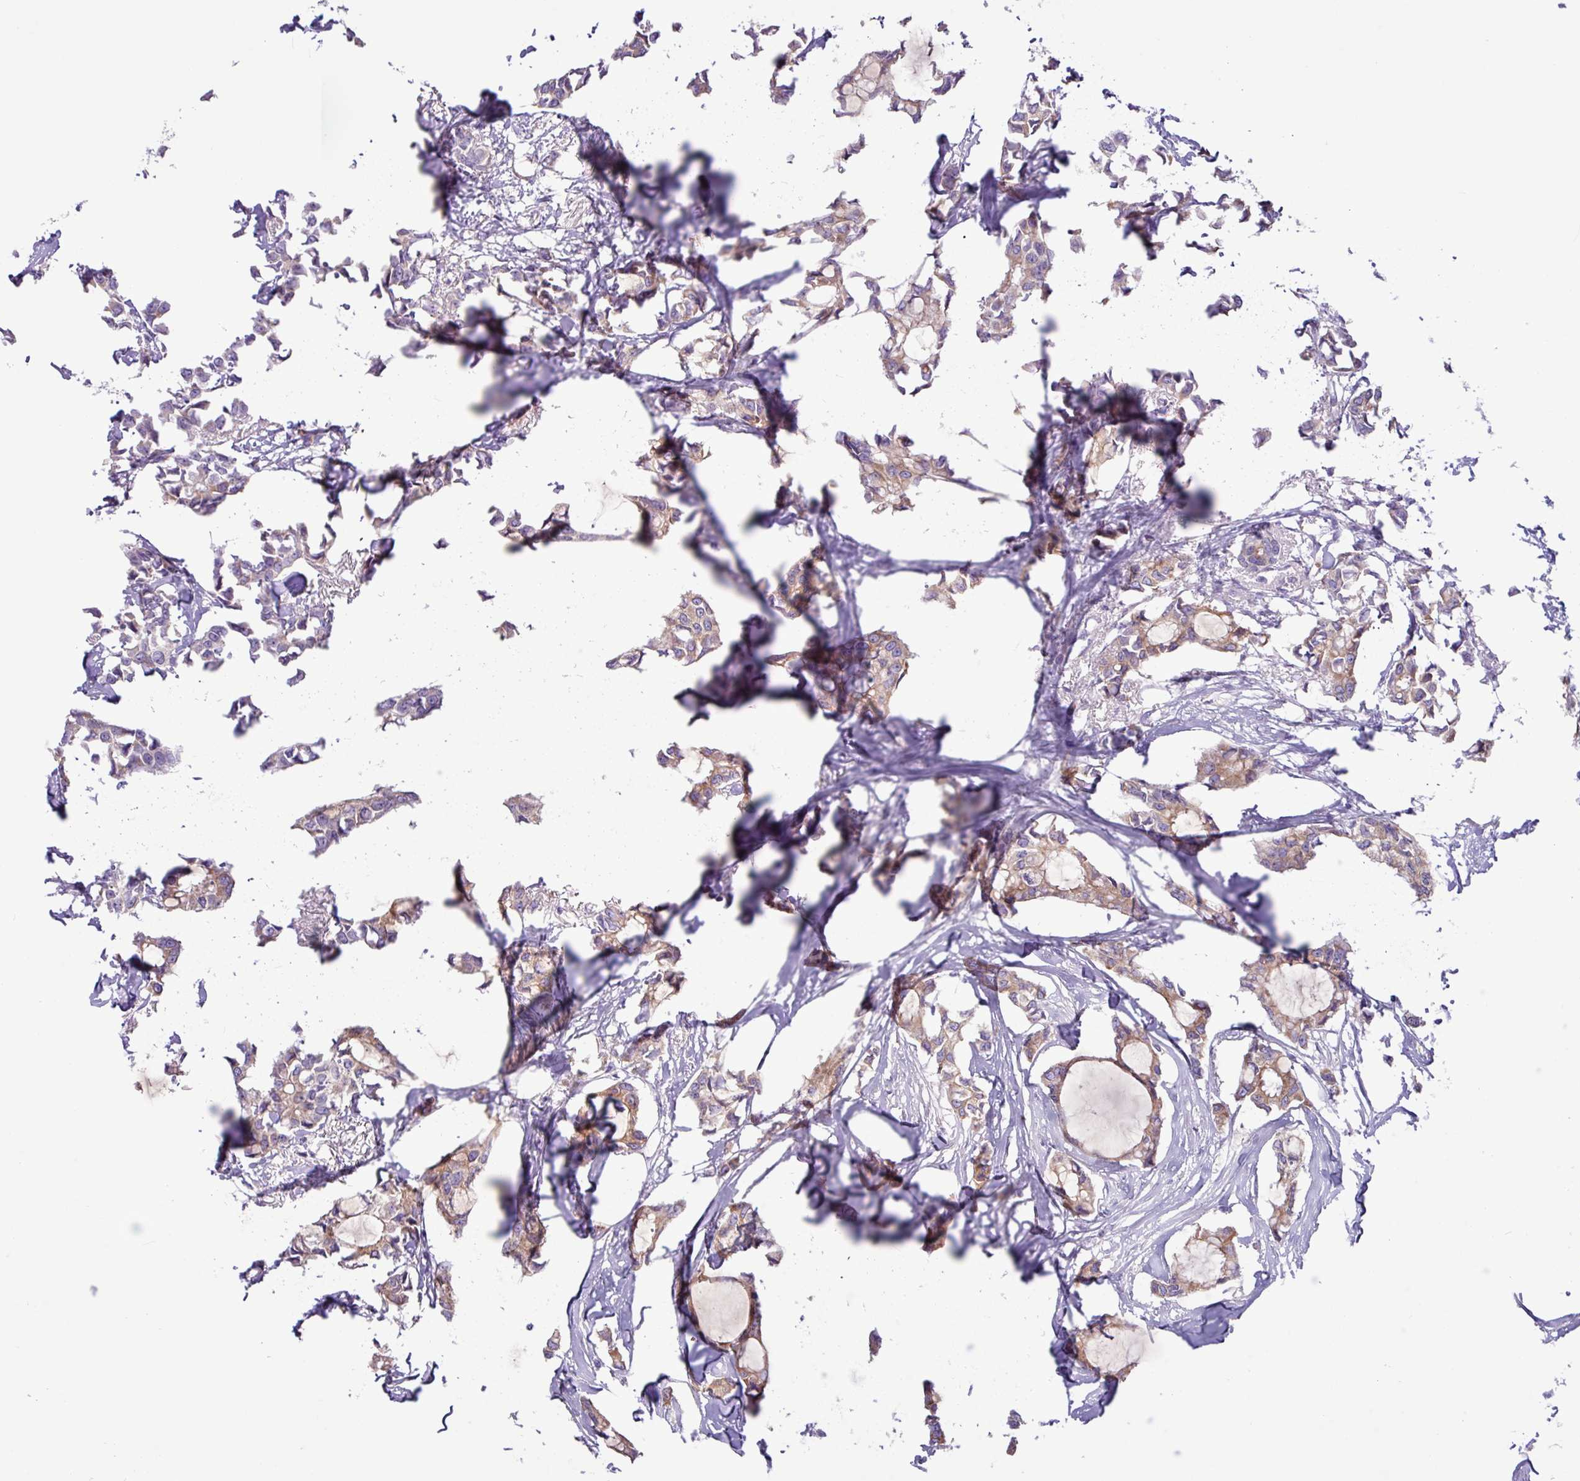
{"staining": {"intensity": "weak", "quantity": ">75%", "location": "cytoplasmic/membranous"}, "tissue": "breast cancer", "cell_type": "Tumor cells", "image_type": "cancer", "snomed": [{"axis": "morphology", "description": "Duct carcinoma"}, {"axis": "topography", "description": "Breast"}], "caption": "Immunohistochemical staining of human invasive ductal carcinoma (breast) demonstrates low levels of weak cytoplasmic/membranous protein expression in approximately >75% of tumor cells.", "gene": "SLC38A1", "patient": {"sex": "female", "age": 73}}